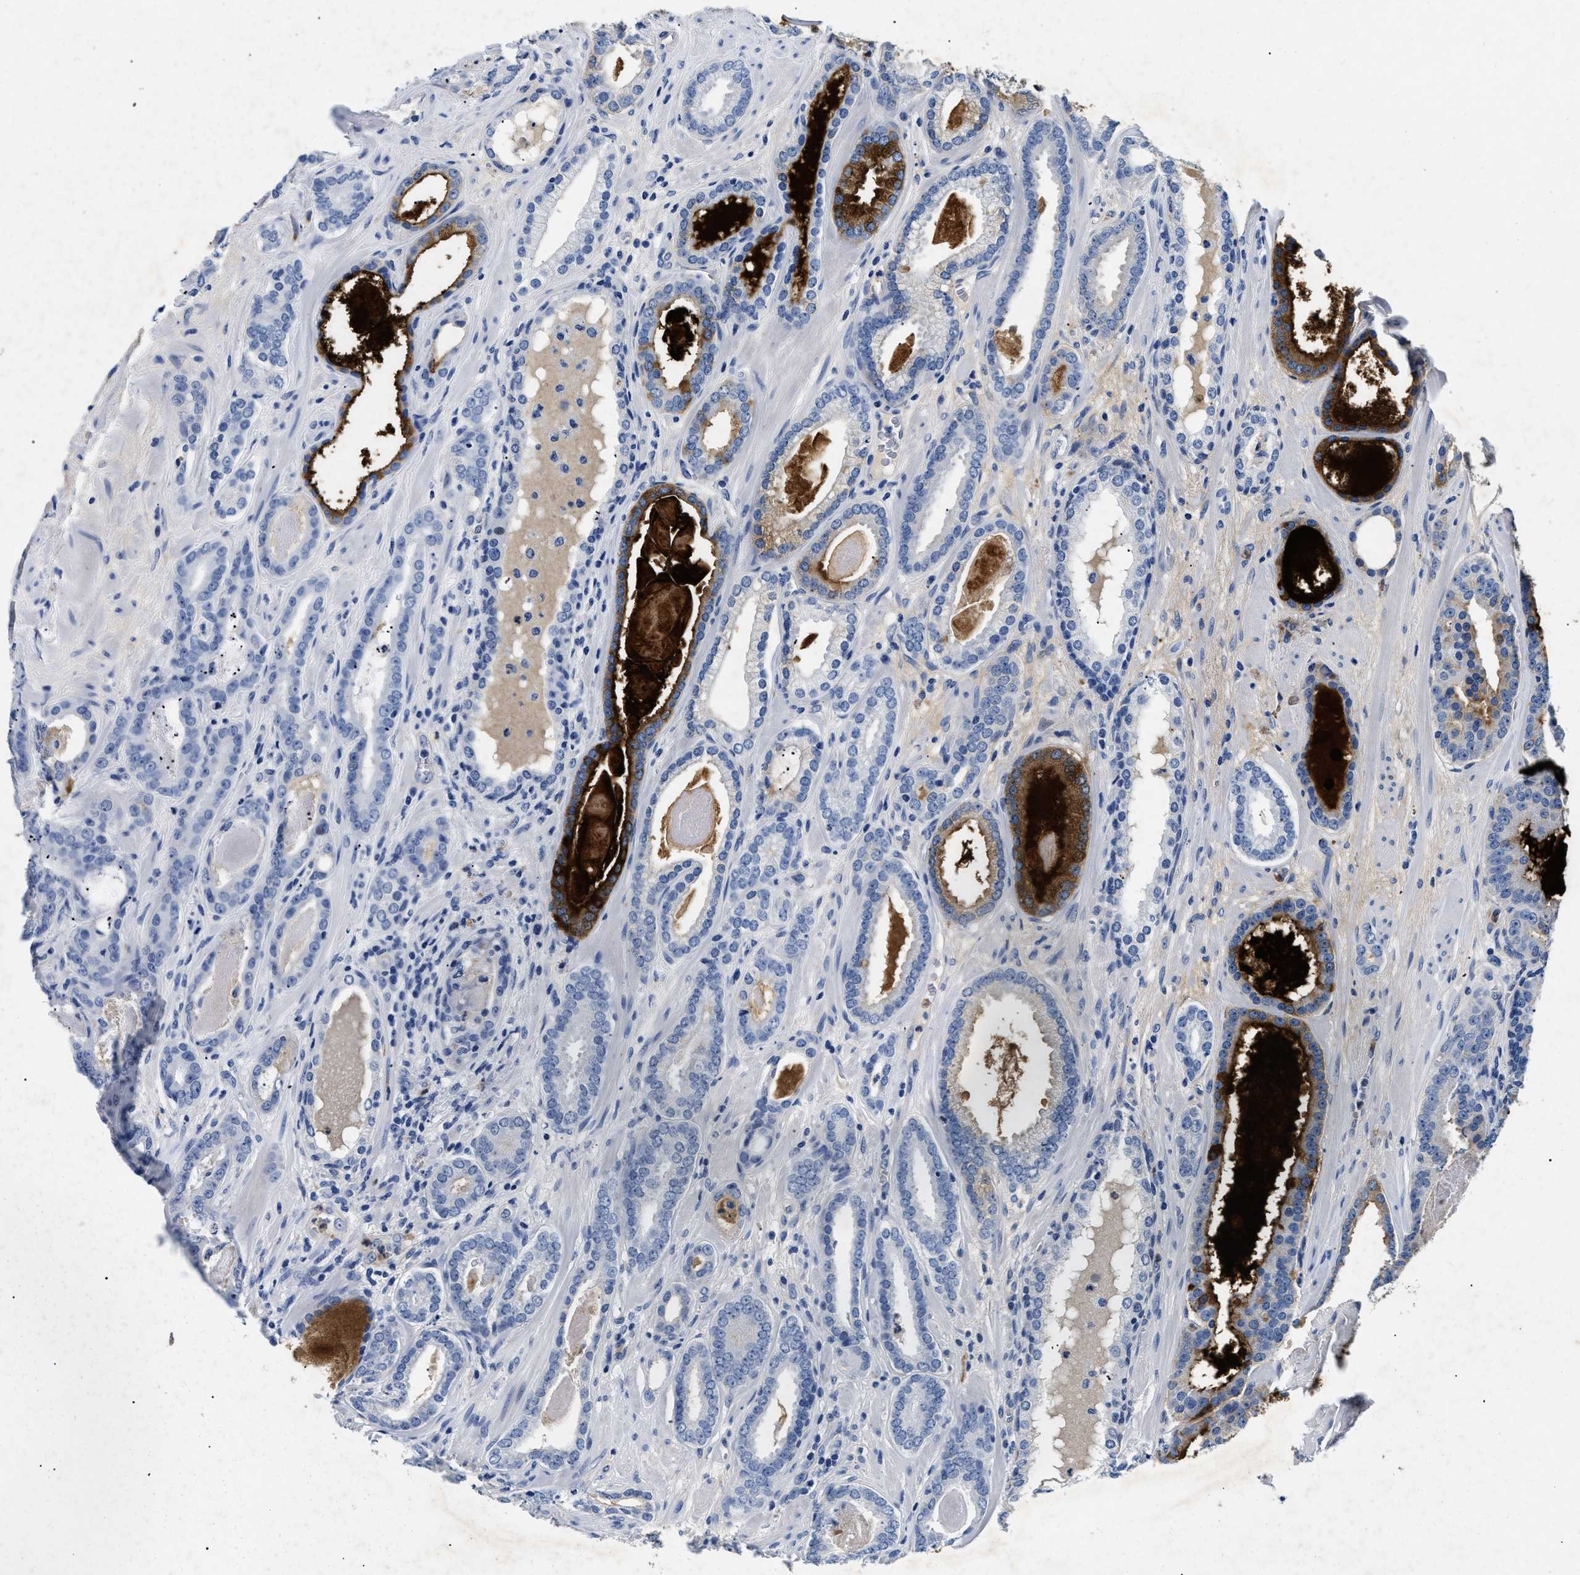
{"staining": {"intensity": "strong", "quantity": "<25%", "location": "cytoplasmic/membranous"}, "tissue": "prostate cancer", "cell_type": "Tumor cells", "image_type": "cancer", "snomed": [{"axis": "morphology", "description": "Adenocarcinoma, High grade"}, {"axis": "topography", "description": "Prostate"}], "caption": "Immunohistochemical staining of human high-grade adenocarcinoma (prostate) exhibits medium levels of strong cytoplasmic/membranous staining in about <25% of tumor cells. (IHC, brightfield microscopy, high magnification).", "gene": "LAMA3", "patient": {"sex": "male", "age": 60}}